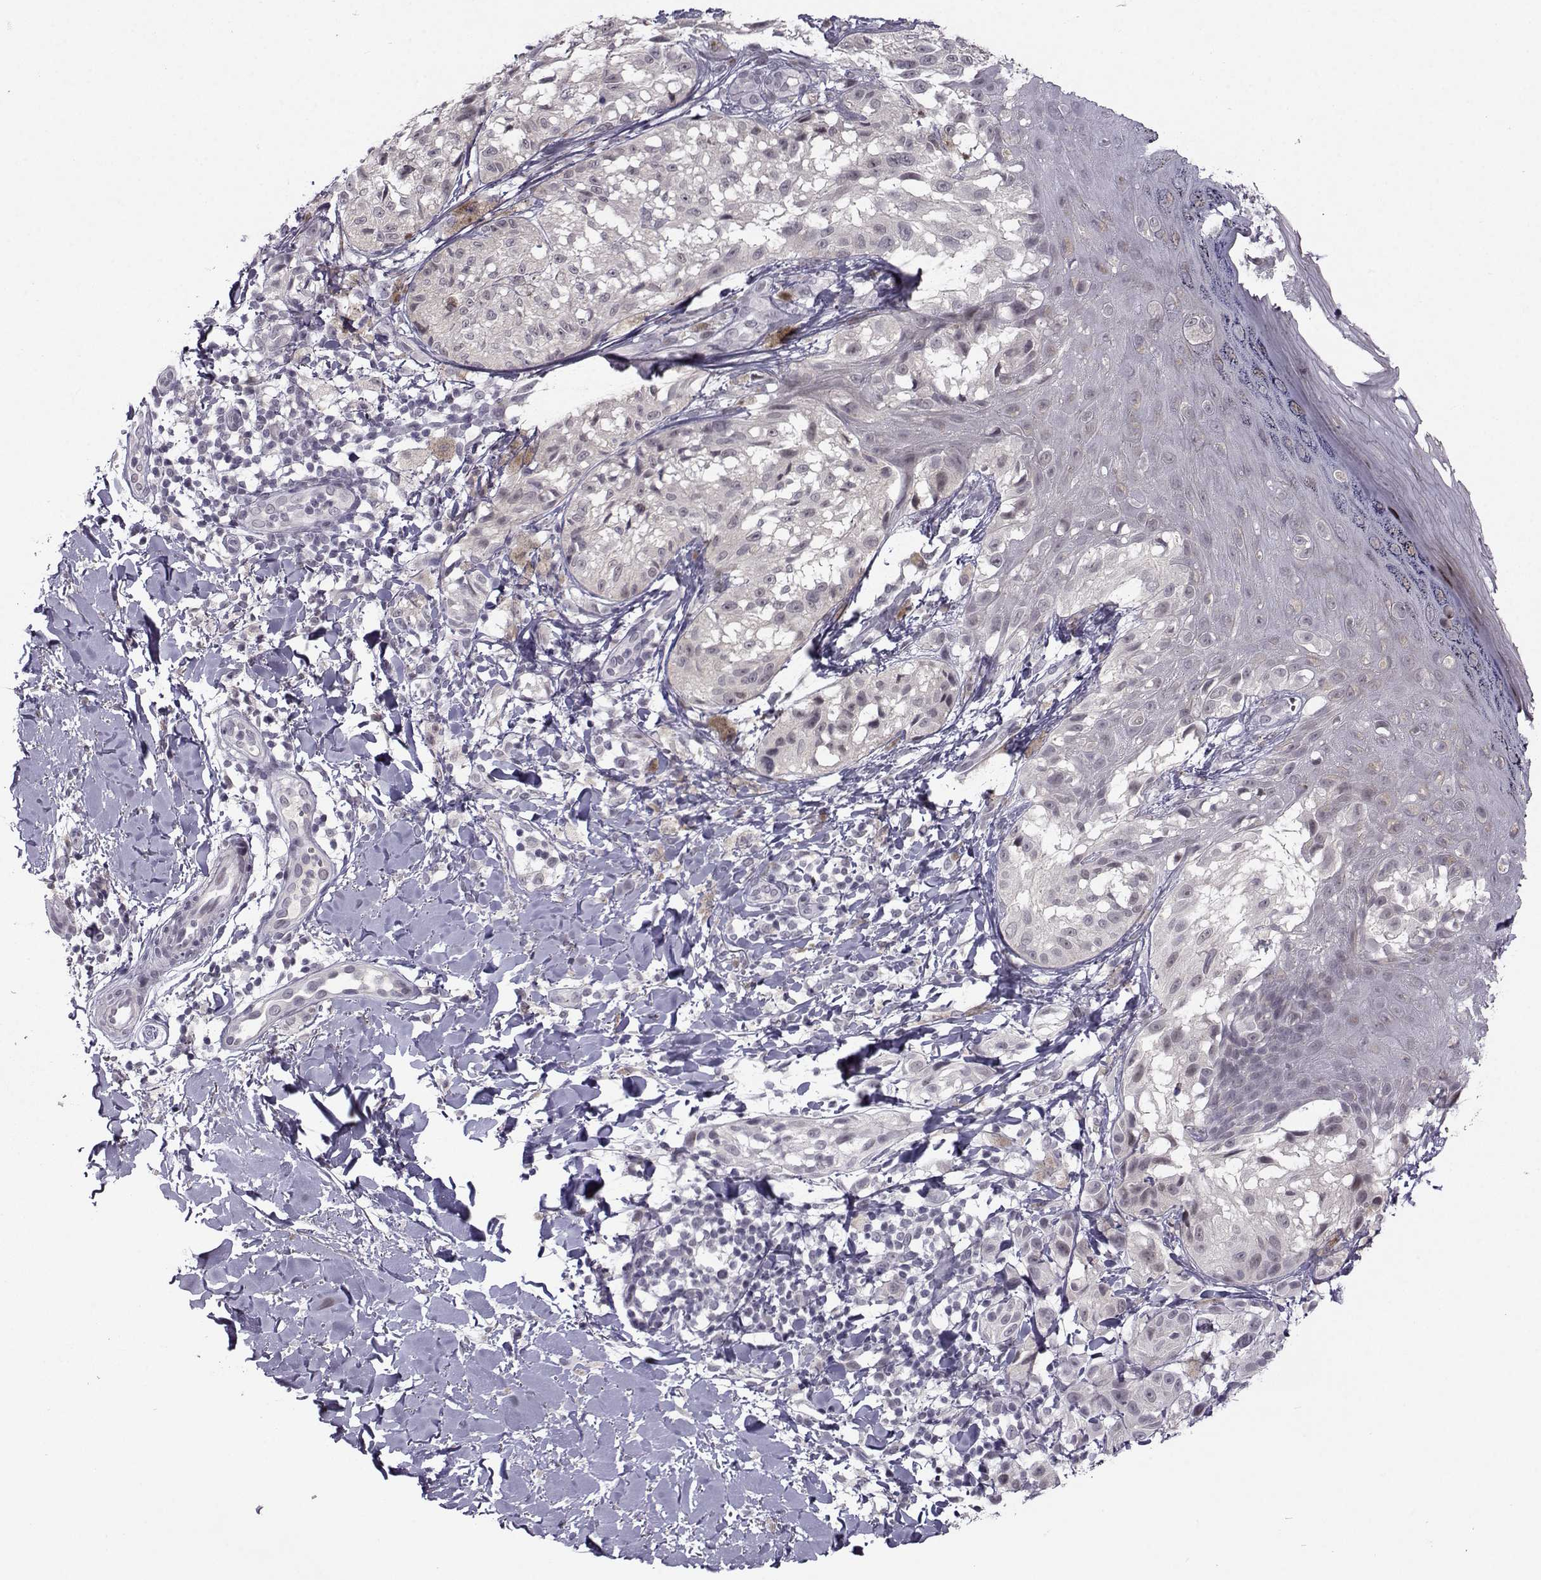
{"staining": {"intensity": "negative", "quantity": "none", "location": "none"}, "tissue": "melanoma", "cell_type": "Tumor cells", "image_type": "cancer", "snomed": [{"axis": "morphology", "description": "Malignant melanoma, NOS"}, {"axis": "topography", "description": "Skin"}], "caption": "Melanoma was stained to show a protein in brown. There is no significant staining in tumor cells.", "gene": "LIN28A", "patient": {"sex": "male", "age": 36}}